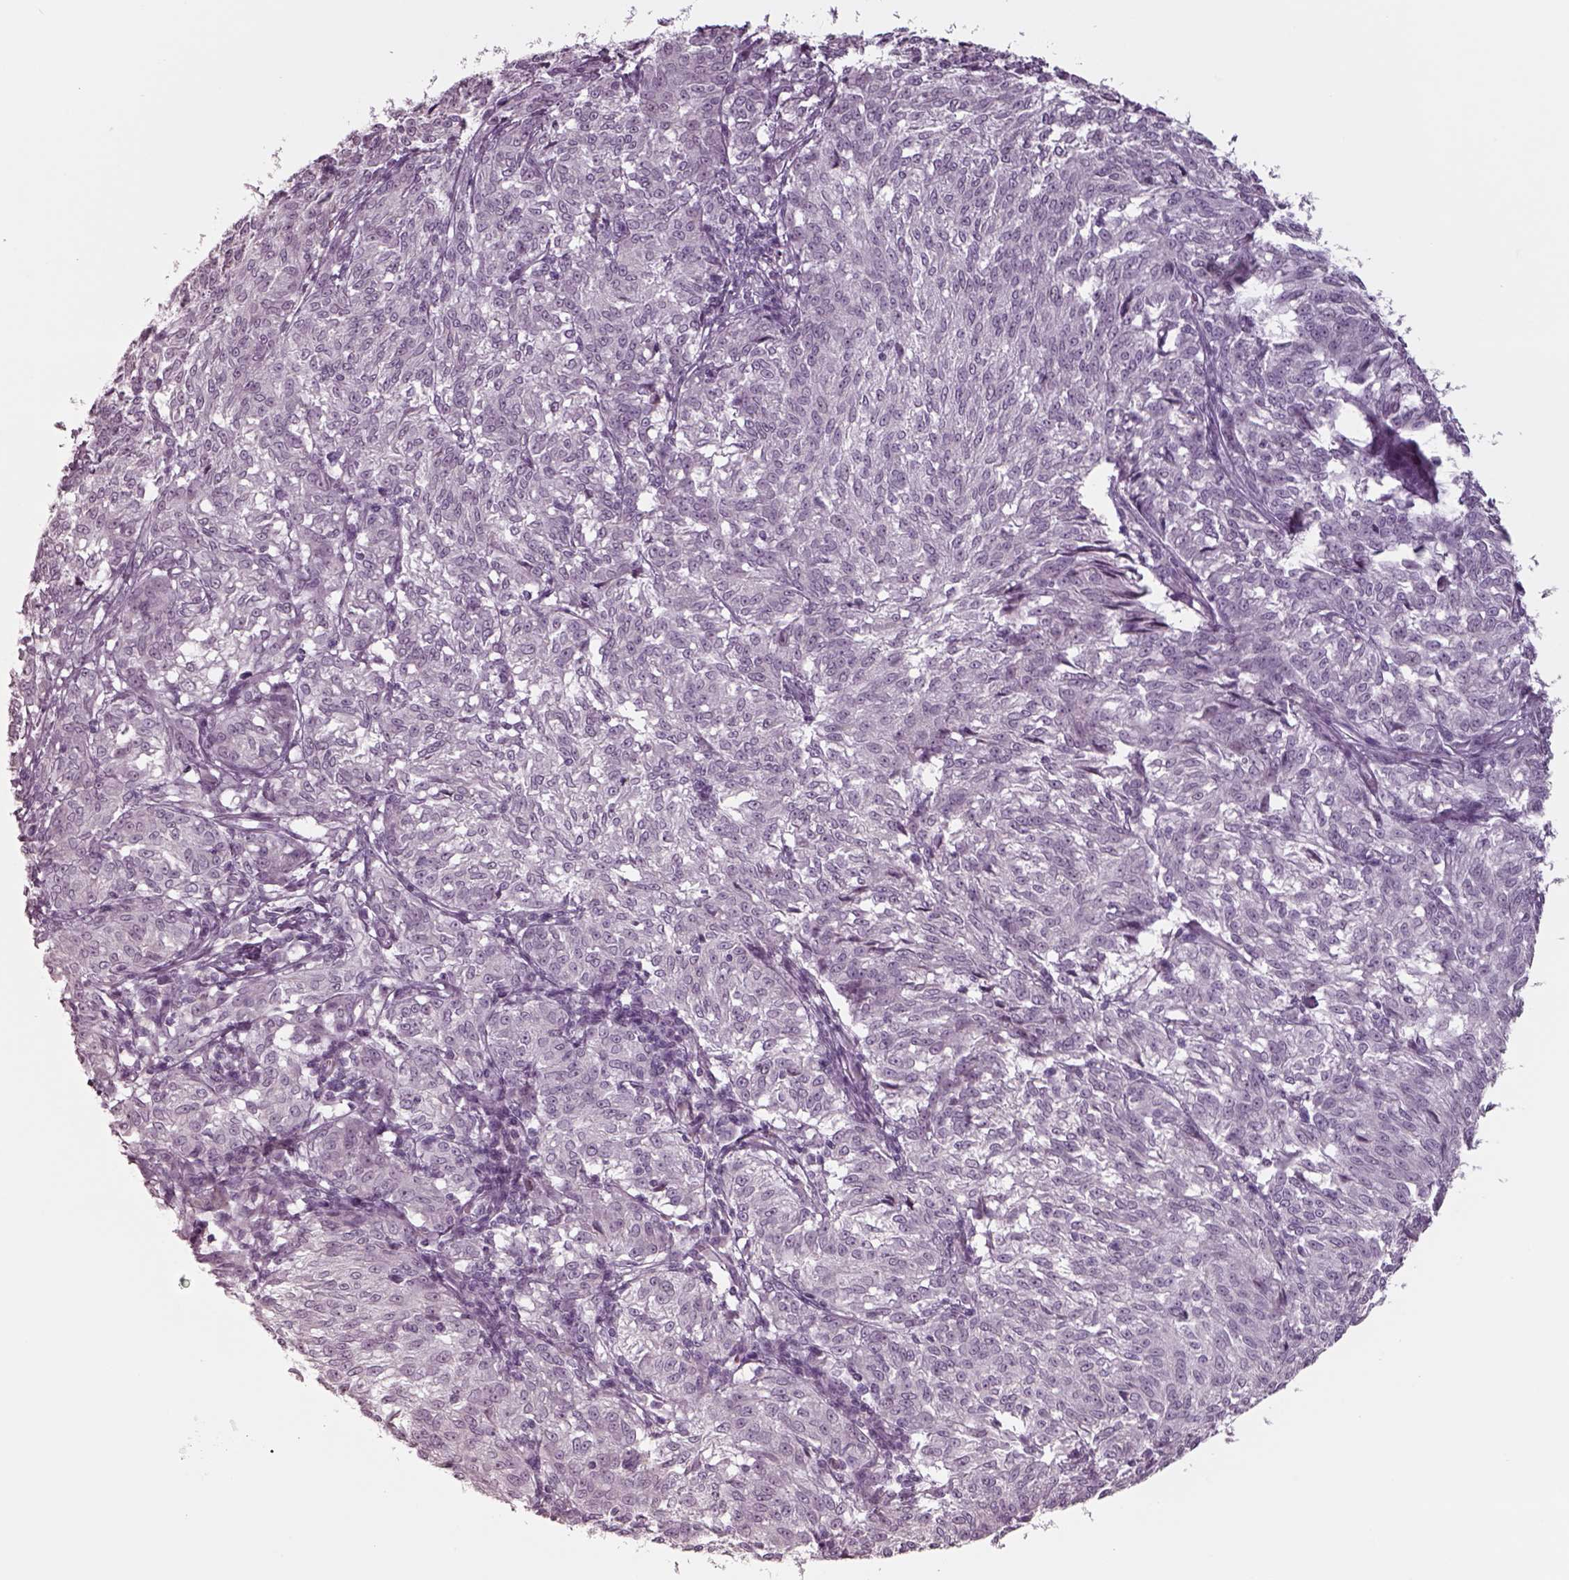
{"staining": {"intensity": "negative", "quantity": "none", "location": "none"}, "tissue": "melanoma", "cell_type": "Tumor cells", "image_type": "cancer", "snomed": [{"axis": "morphology", "description": "Malignant melanoma, NOS"}, {"axis": "topography", "description": "Skin"}], "caption": "This is a image of IHC staining of melanoma, which shows no staining in tumor cells.", "gene": "SEPTIN14", "patient": {"sex": "female", "age": 72}}